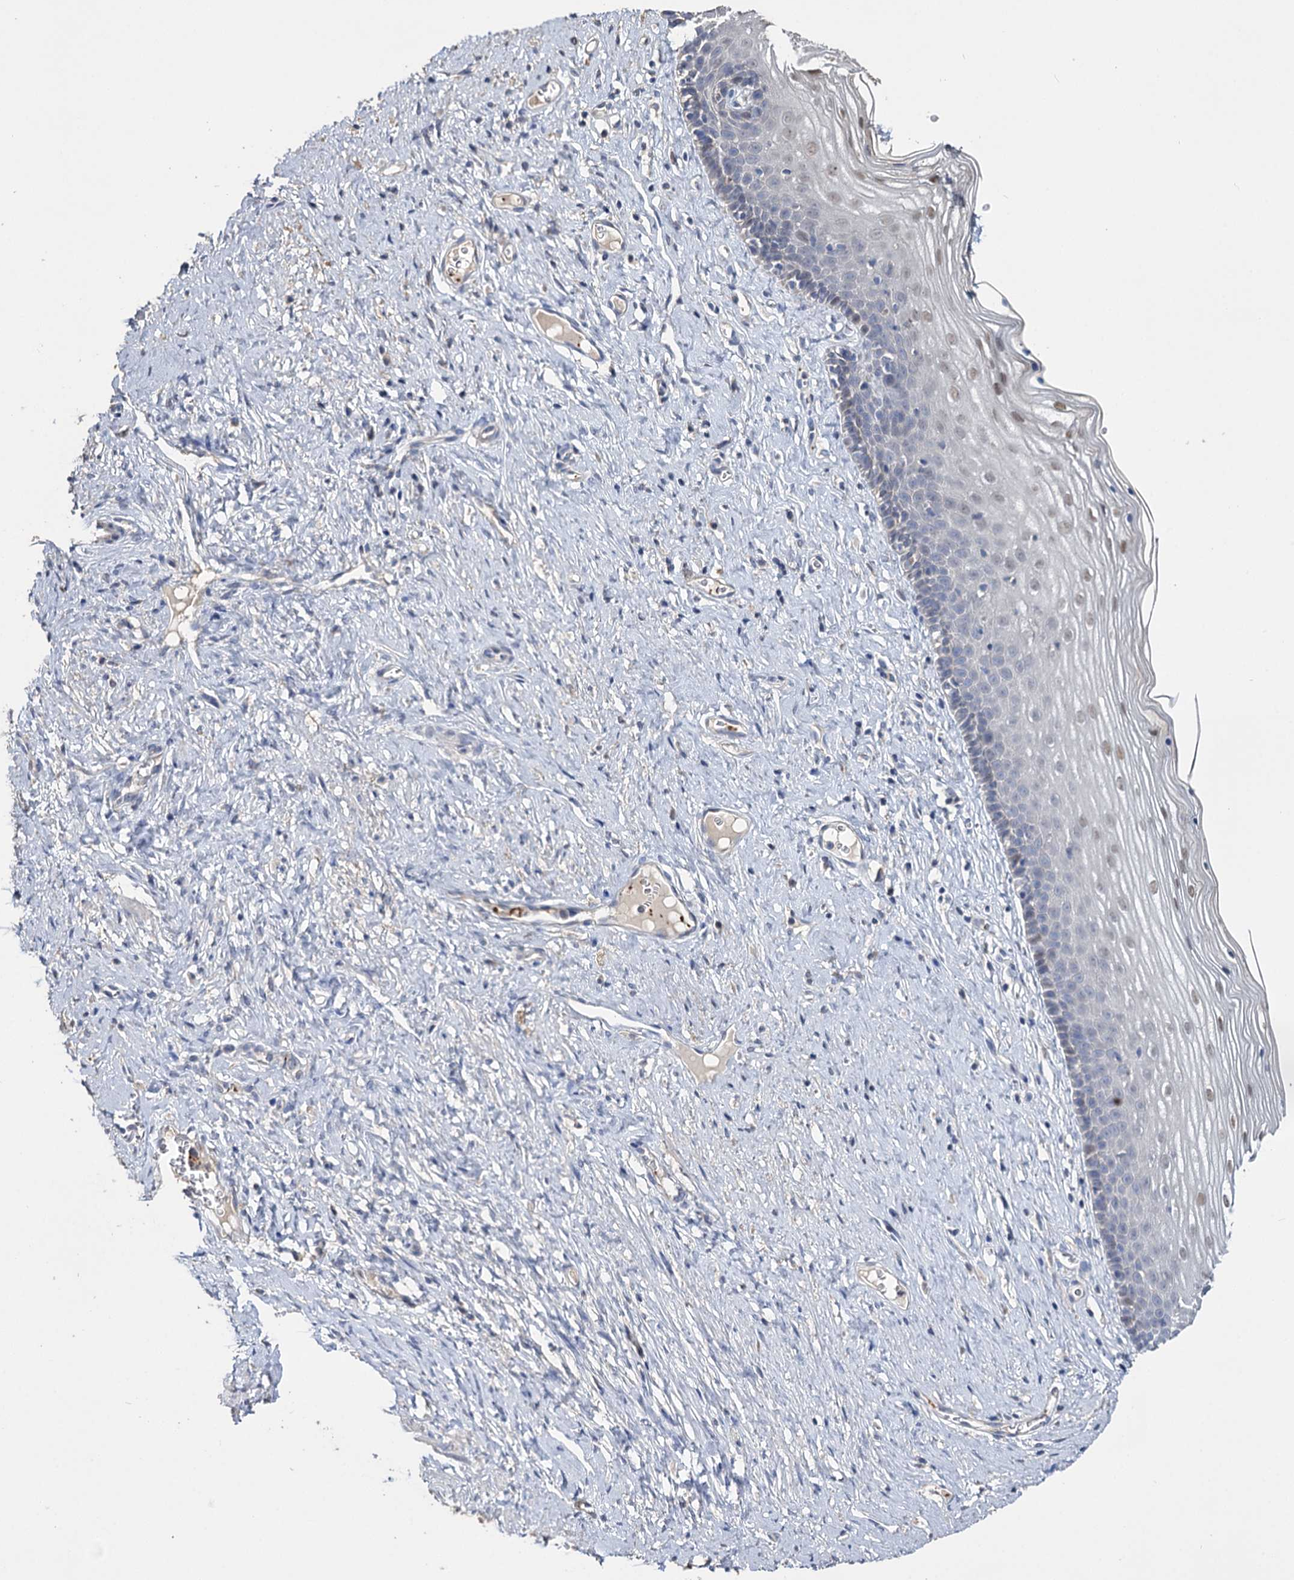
{"staining": {"intensity": "negative", "quantity": "none", "location": "none"}, "tissue": "cervix", "cell_type": "Glandular cells", "image_type": "normal", "snomed": [{"axis": "morphology", "description": "Normal tissue, NOS"}, {"axis": "topography", "description": "Cervix"}], "caption": "A high-resolution photomicrograph shows immunohistochemistry staining of benign cervix, which demonstrates no significant expression in glandular cells.", "gene": "DNAH6", "patient": {"sex": "female", "age": 42}}